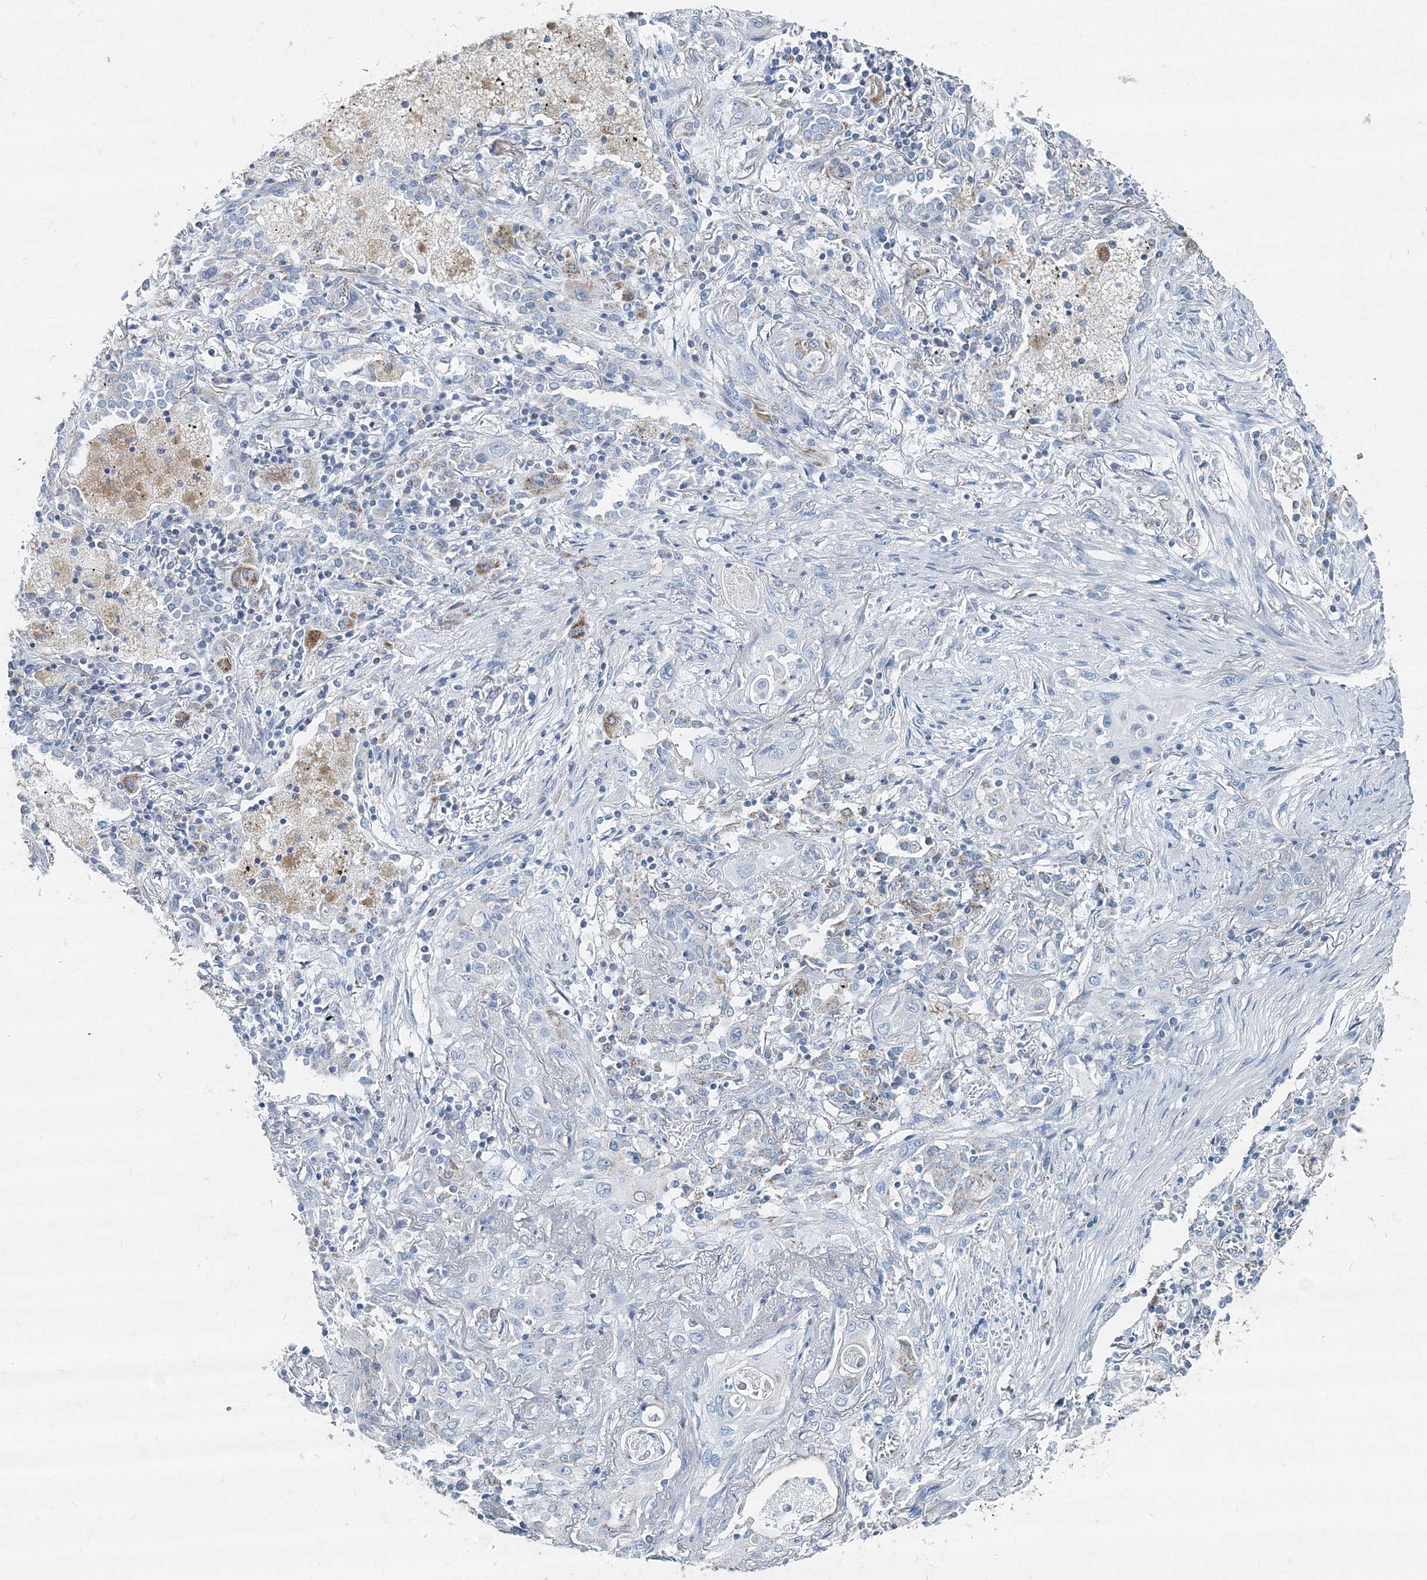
{"staining": {"intensity": "negative", "quantity": "none", "location": "none"}, "tissue": "lung cancer", "cell_type": "Tumor cells", "image_type": "cancer", "snomed": [{"axis": "morphology", "description": "Squamous cell carcinoma, NOS"}, {"axis": "topography", "description": "Lung"}], "caption": "This image is of lung cancer (squamous cell carcinoma) stained with immunohistochemistry (IHC) to label a protein in brown with the nuclei are counter-stained blue. There is no staining in tumor cells.", "gene": "GABARAPL2", "patient": {"sex": "female", "age": 47}}